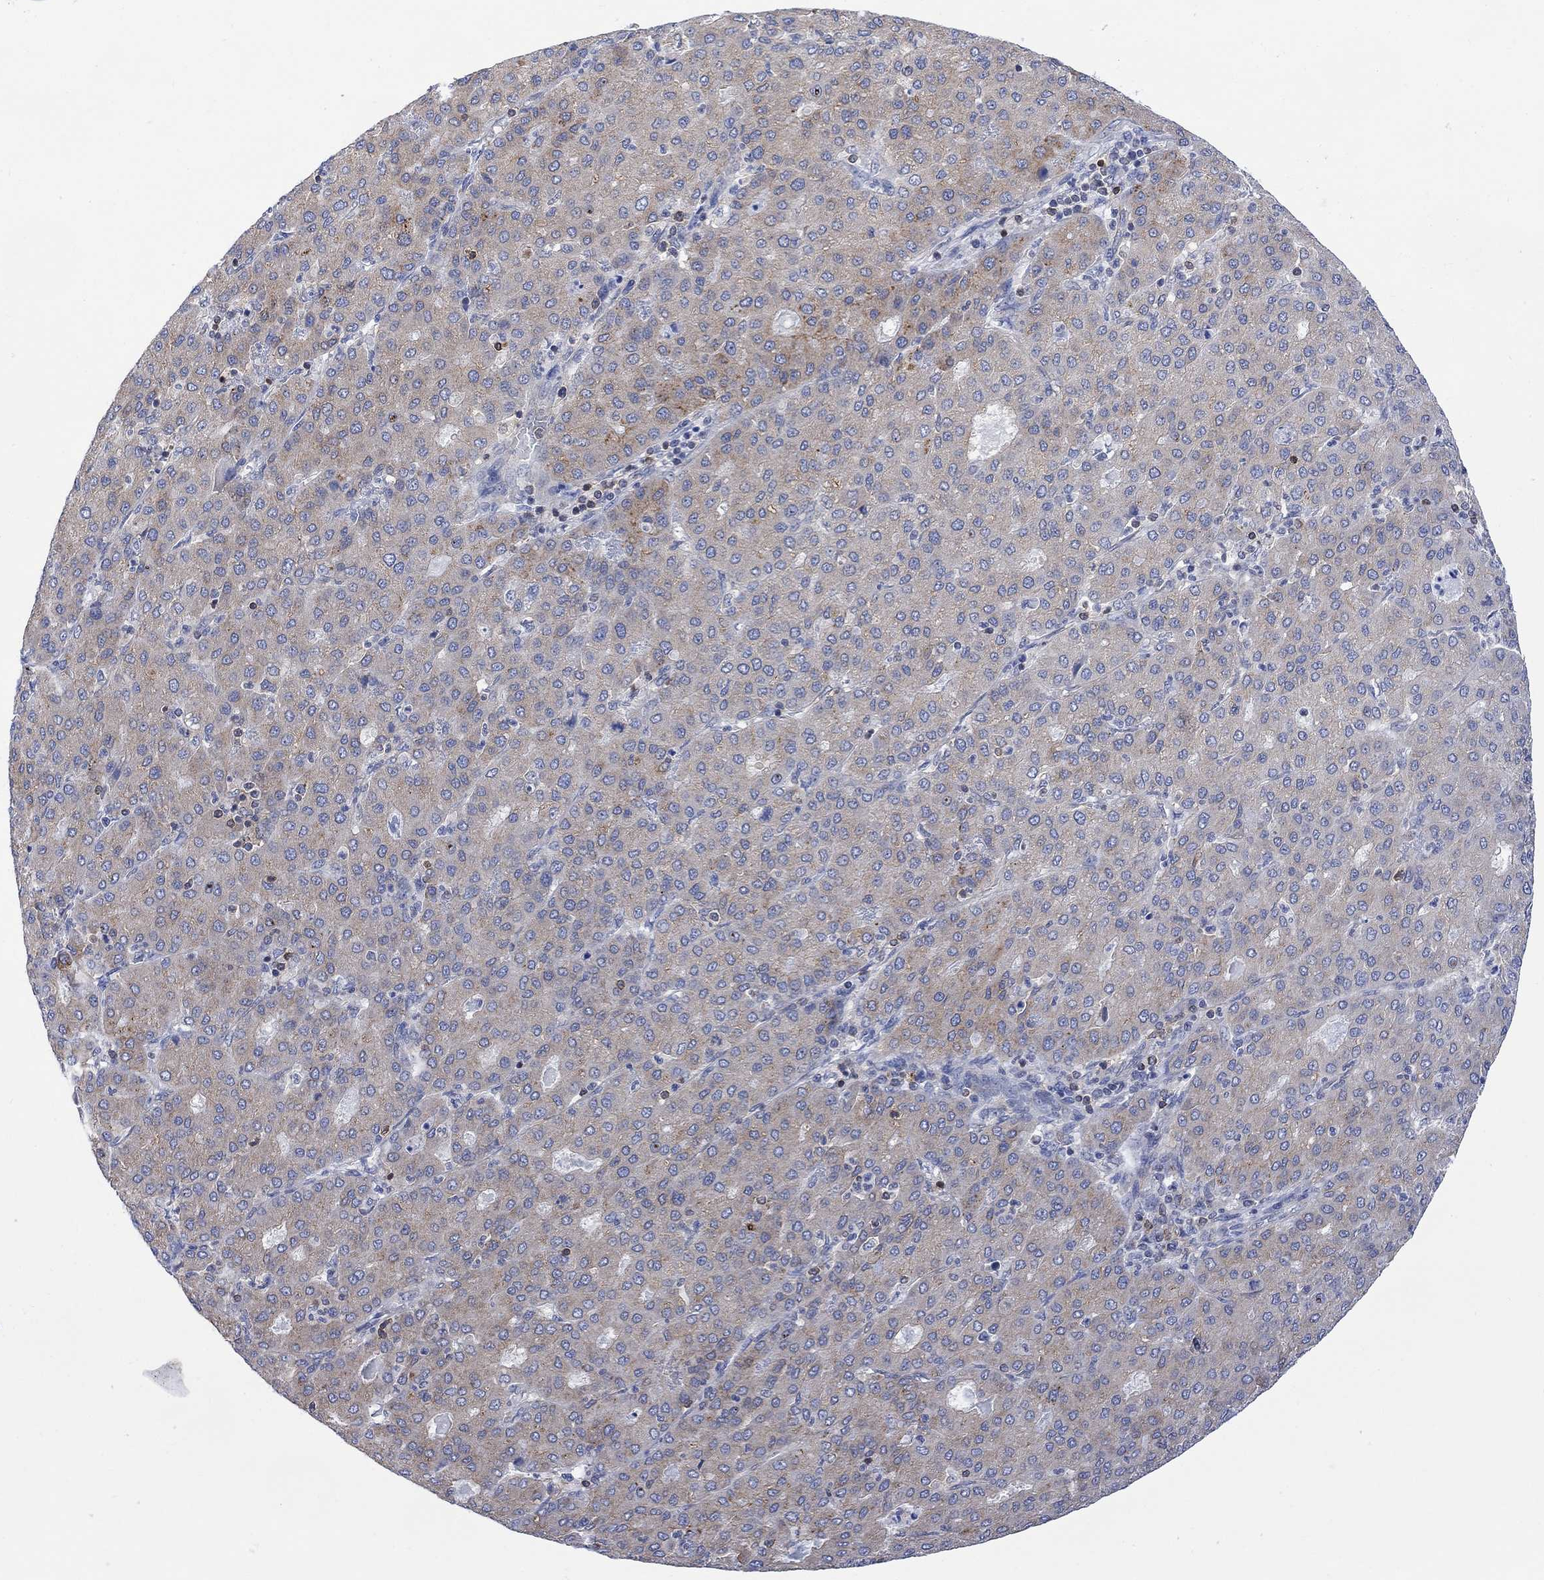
{"staining": {"intensity": "weak", "quantity": "25%-75%", "location": "cytoplasmic/membranous"}, "tissue": "liver cancer", "cell_type": "Tumor cells", "image_type": "cancer", "snomed": [{"axis": "morphology", "description": "Carcinoma, Hepatocellular, NOS"}, {"axis": "topography", "description": "Liver"}], "caption": "Weak cytoplasmic/membranous protein staining is appreciated in about 25%-75% of tumor cells in hepatocellular carcinoma (liver).", "gene": "GBP5", "patient": {"sex": "male", "age": 65}}